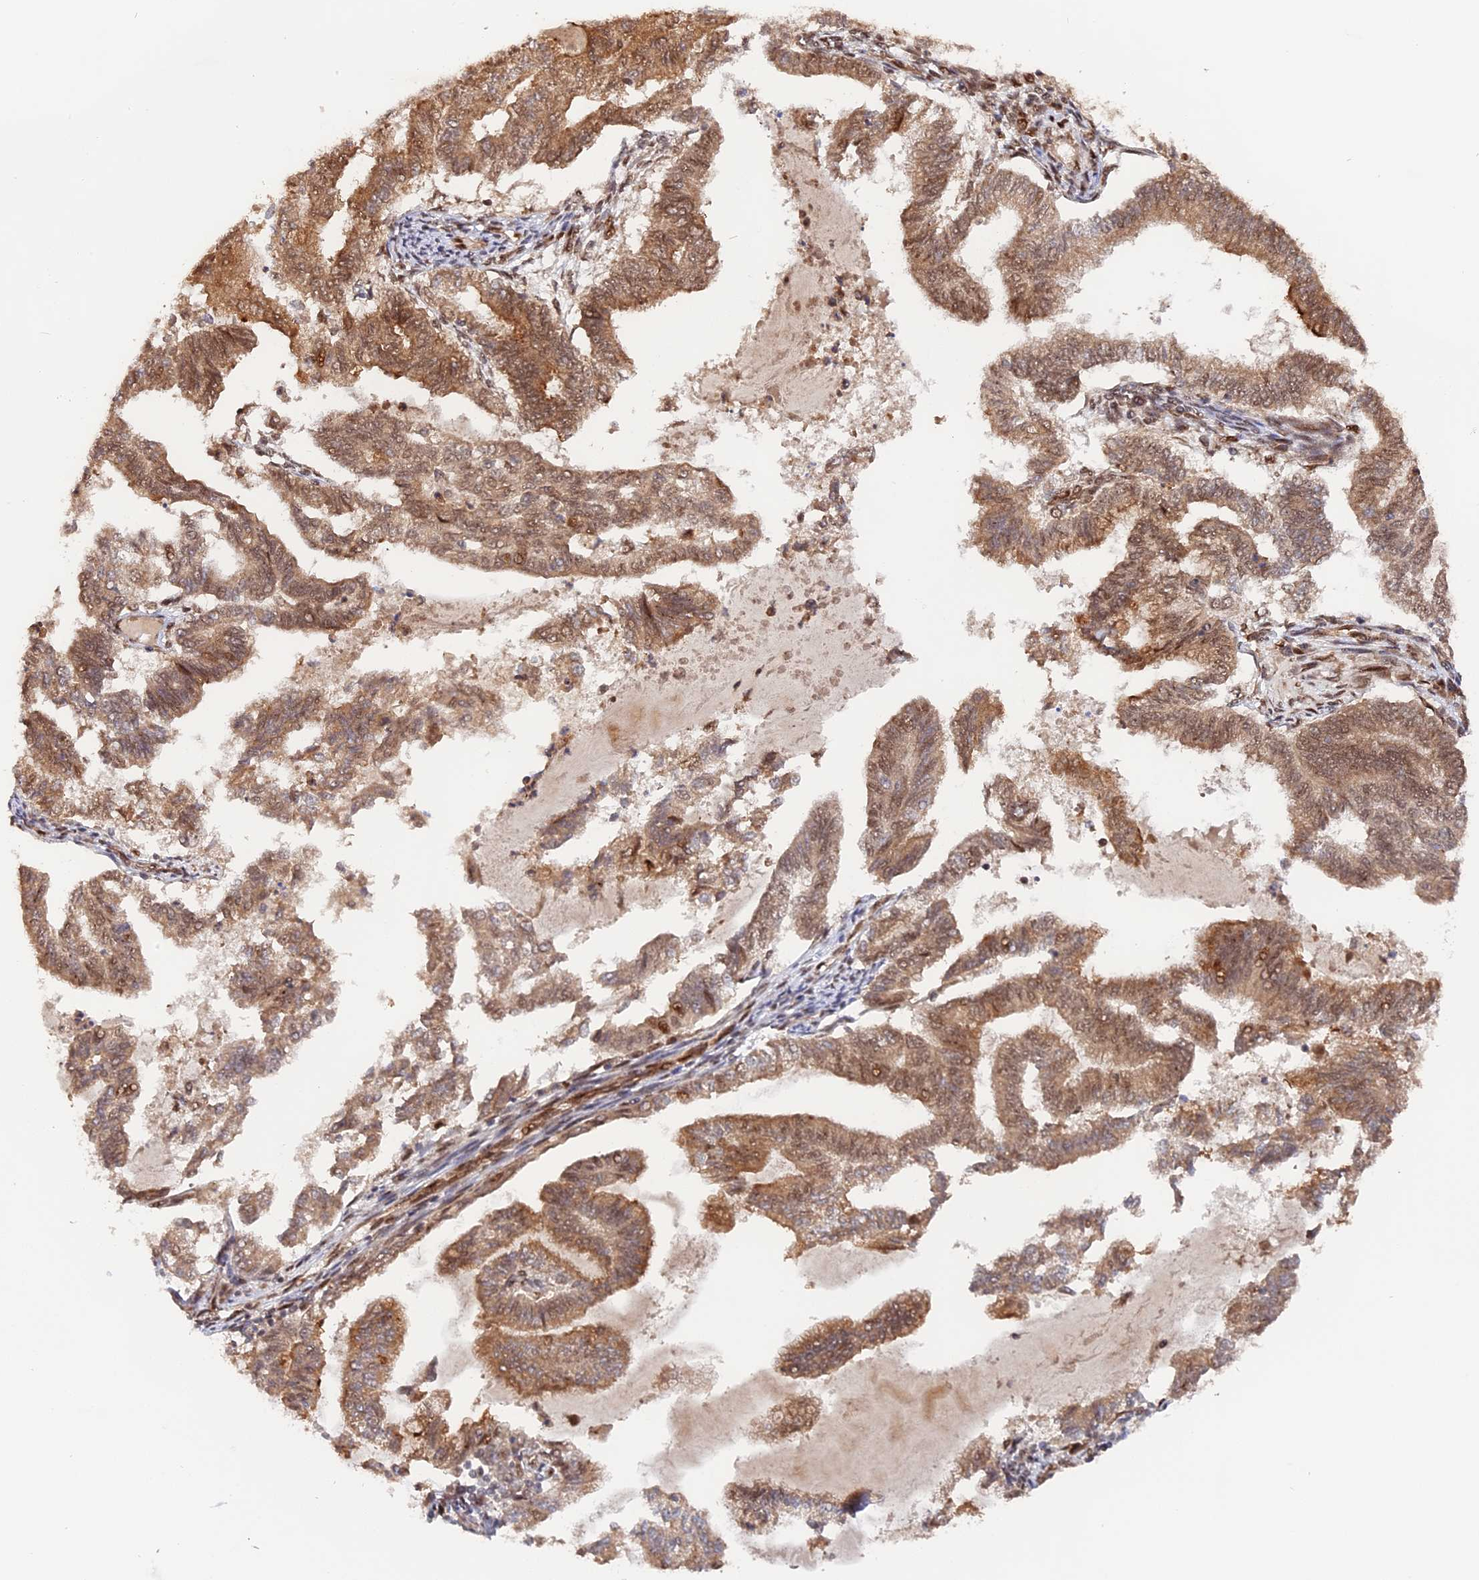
{"staining": {"intensity": "moderate", "quantity": ">75%", "location": "cytoplasmic/membranous,nuclear"}, "tissue": "endometrial cancer", "cell_type": "Tumor cells", "image_type": "cancer", "snomed": [{"axis": "morphology", "description": "Adenocarcinoma, NOS"}, {"axis": "topography", "description": "Endometrium"}], "caption": "Endometrial adenocarcinoma stained with DAB IHC shows medium levels of moderate cytoplasmic/membranous and nuclear staining in approximately >75% of tumor cells.", "gene": "ANKRD24", "patient": {"sex": "female", "age": 79}}